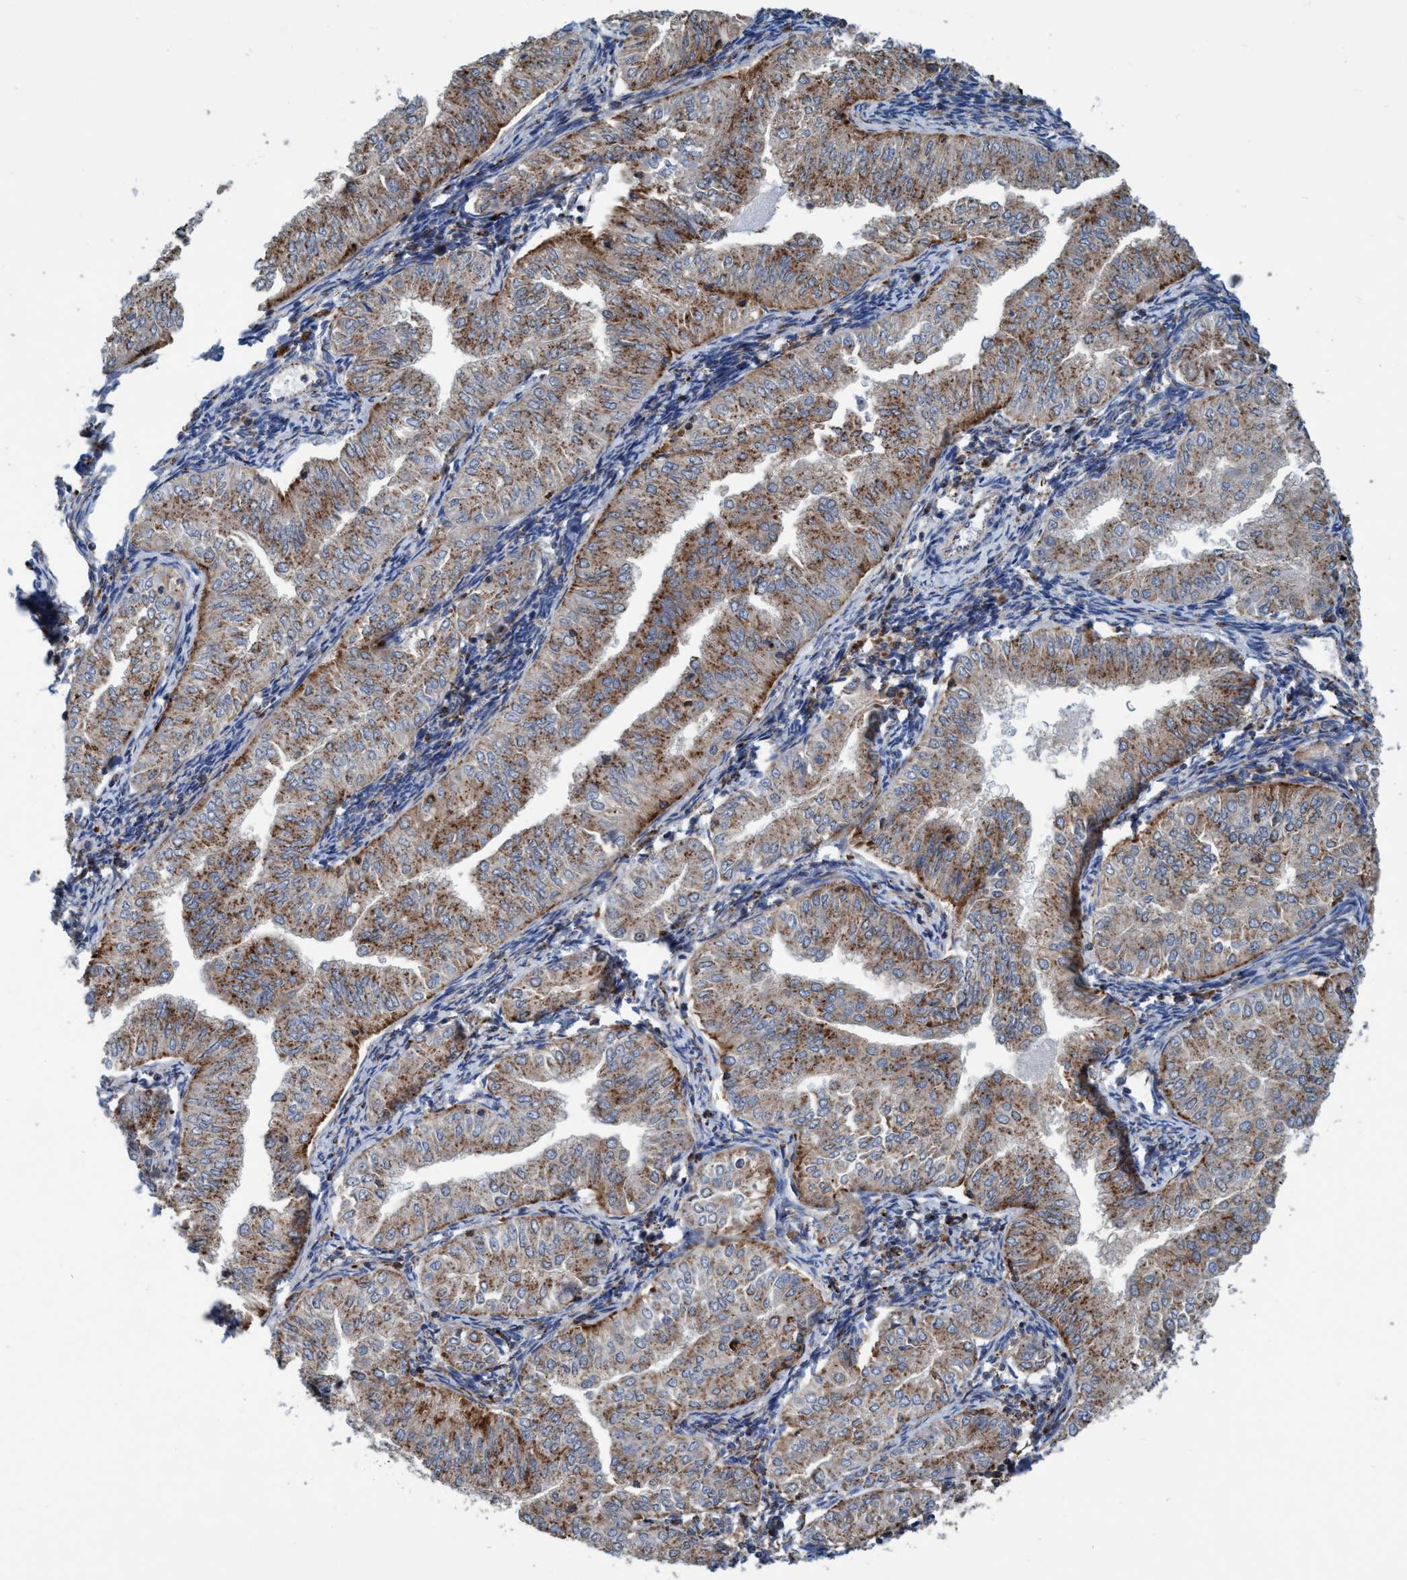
{"staining": {"intensity": "moderate", "quantity": ">75%", "location": "cytoplasmic/membranous"}, "tissue": "endometrial cancer", "cell_type": "Tumor cells", "image_type": "cancer", "snomed": [{"axis": "morphology", "description": "Normal tissue, NOS"}, {"axis": "morphology", "description": "Adenocarcinoma, NOS"}, {"axis": "topography", "description": "Endometrium"}], "caption": "Adenocarcinoma (endometrial) was stained to show a protein in brown. There is medium levels of moderate cytoplasmic/membranous staining in approximately >75% of tumor cells.", "gene": "TRIM65", "patient": {"sex": "female", "age": 53}}